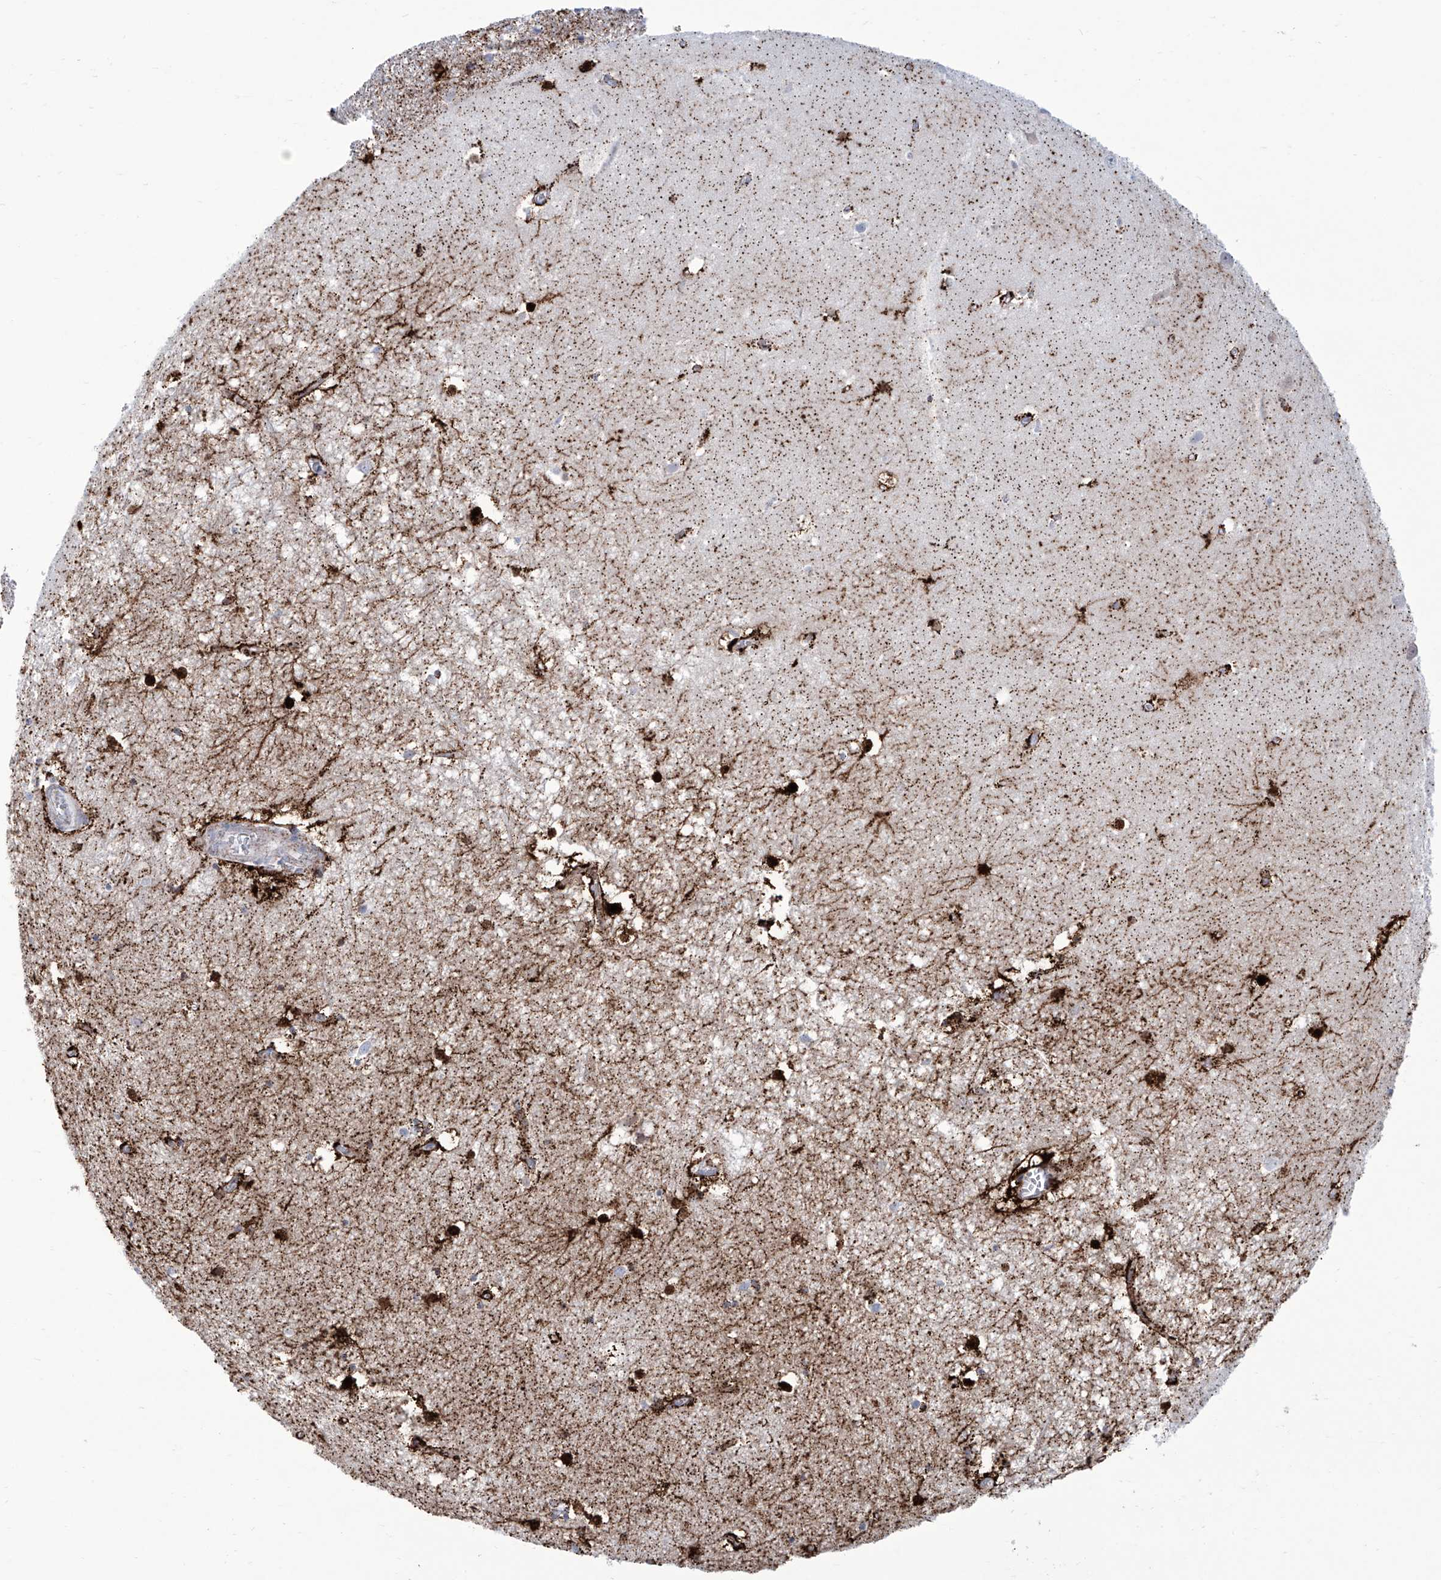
{"staining": {"intensity": "moderate", "quantity": ">75%", "location": "cytoplasmic/membranous,nuclear"}, "tissue": "hippocampus", "cell_type": "Glial cells", "image_type": "normal", "snomed": [{"axis": "morphology", "description": "Normal tissue, NOS"}, {"axis": "topography", "description": "Hippocampus"}], "caption": "The micrograph shows a brown stain indicating the presence of a protein in the cytoplasmic/membranous,nuclear of glial cells in hippocampus. (DAB (3,3'-diaminobenzidine) IHC, brown staining for protein, blue staining for nuclei).", "gene": "ALDH6A1", "patient": {"sex": "female", "age": 64}}